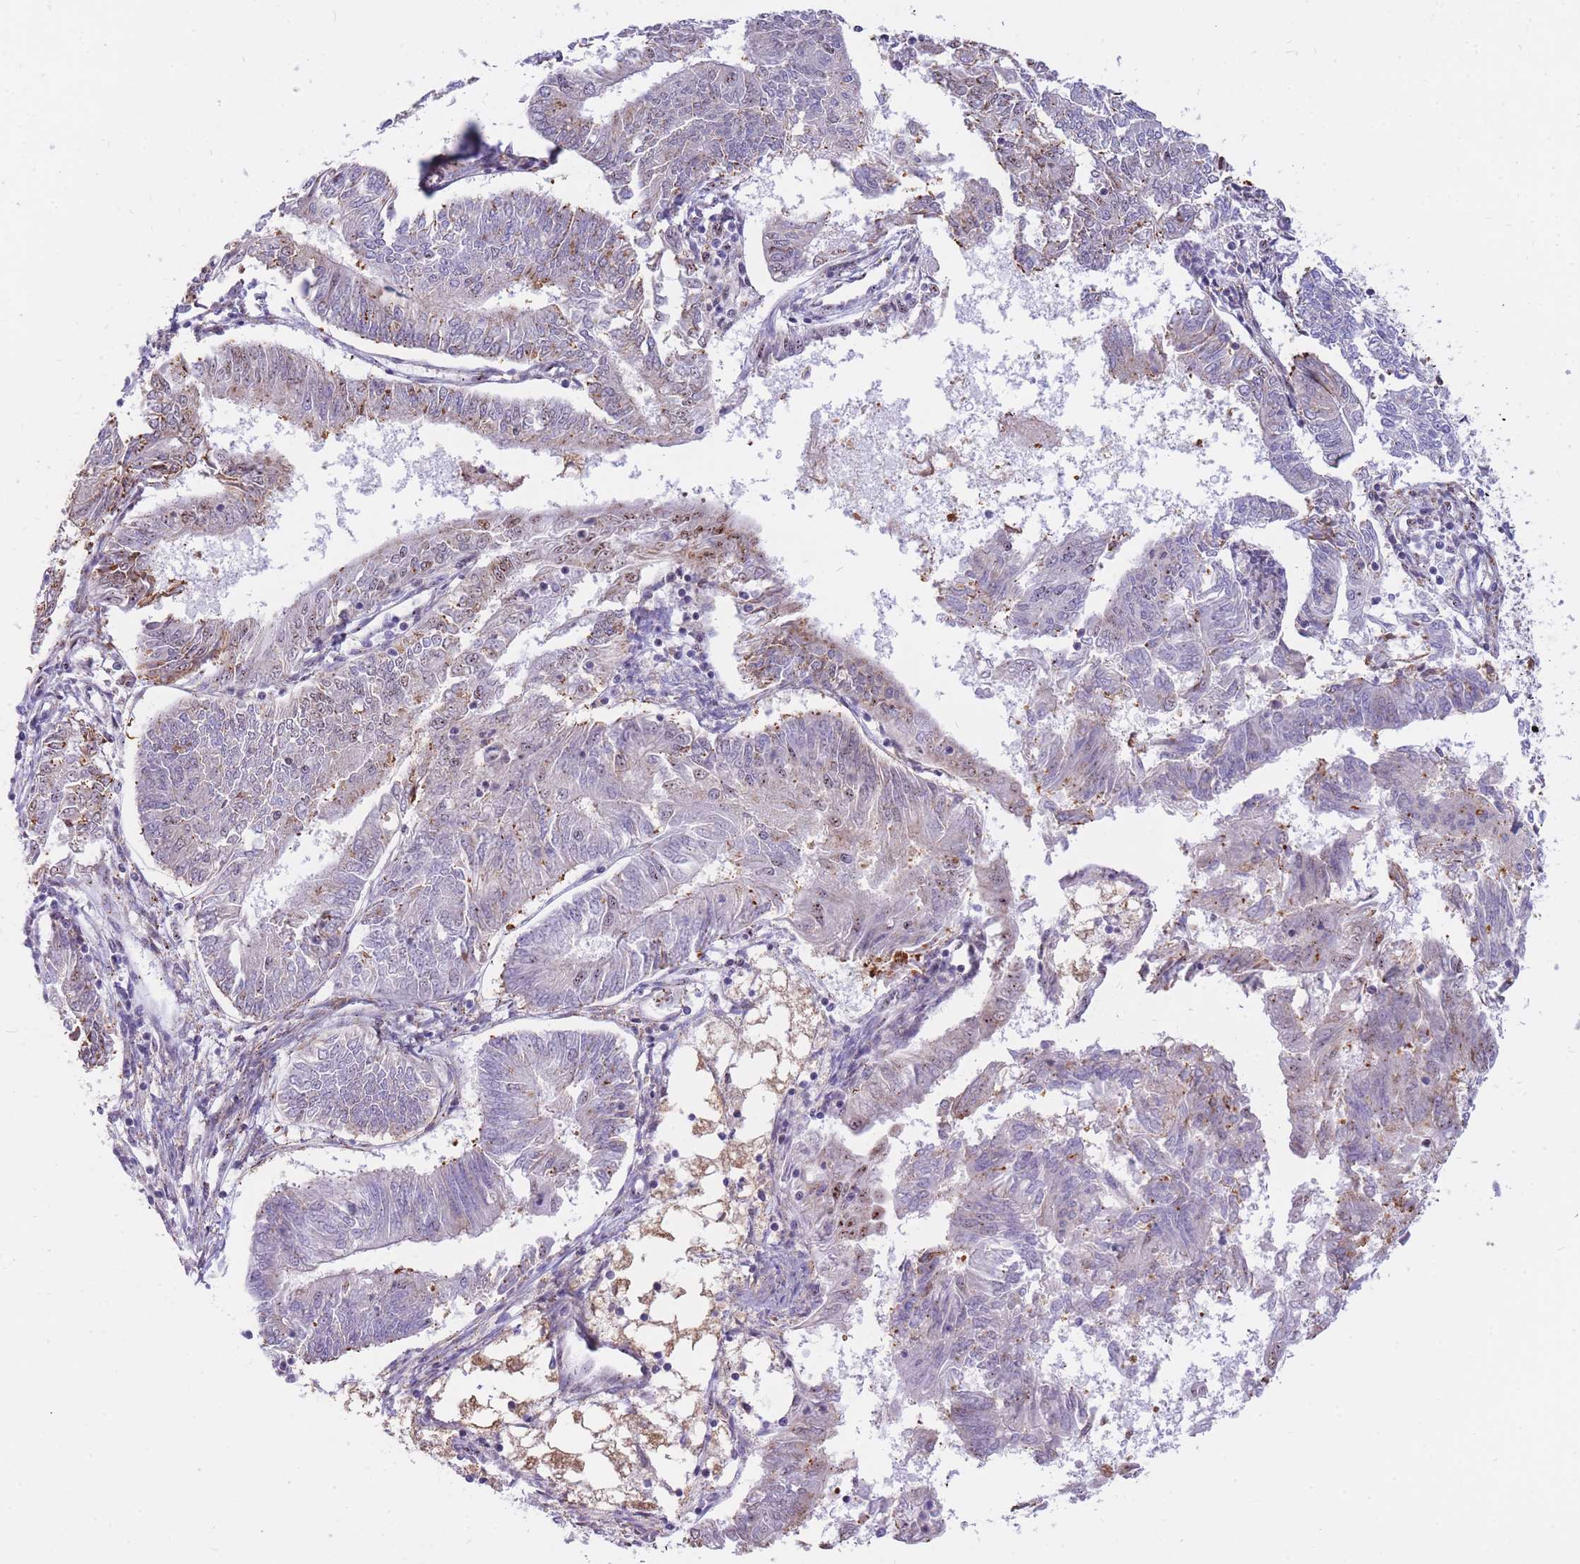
{"staining": {"intensity": "moderate", "quantity": "<25%", "location": "cytoplasmic/membranous,nuclear"}, "tissue": "endometrial cancer", "cell_type": "Tumor cells", "image_type": "cancer", "snomed": [{"axis": "morphology", "description": "Adenocarcinoma, NOS"}, {"axis": "topography", "description": "Endometrium"}], "caption": "DAB (3,3'-diaminobenzidine) immunohistochemical staining of human endometrial cancer (adenocarcinoma) demonstrates moderate cytoplasmic/membranous and nuclear protein positivity in about <25% of tumor cells.", "gene": "FAM153A", "patient": {"sex": "female", "age": 58}}